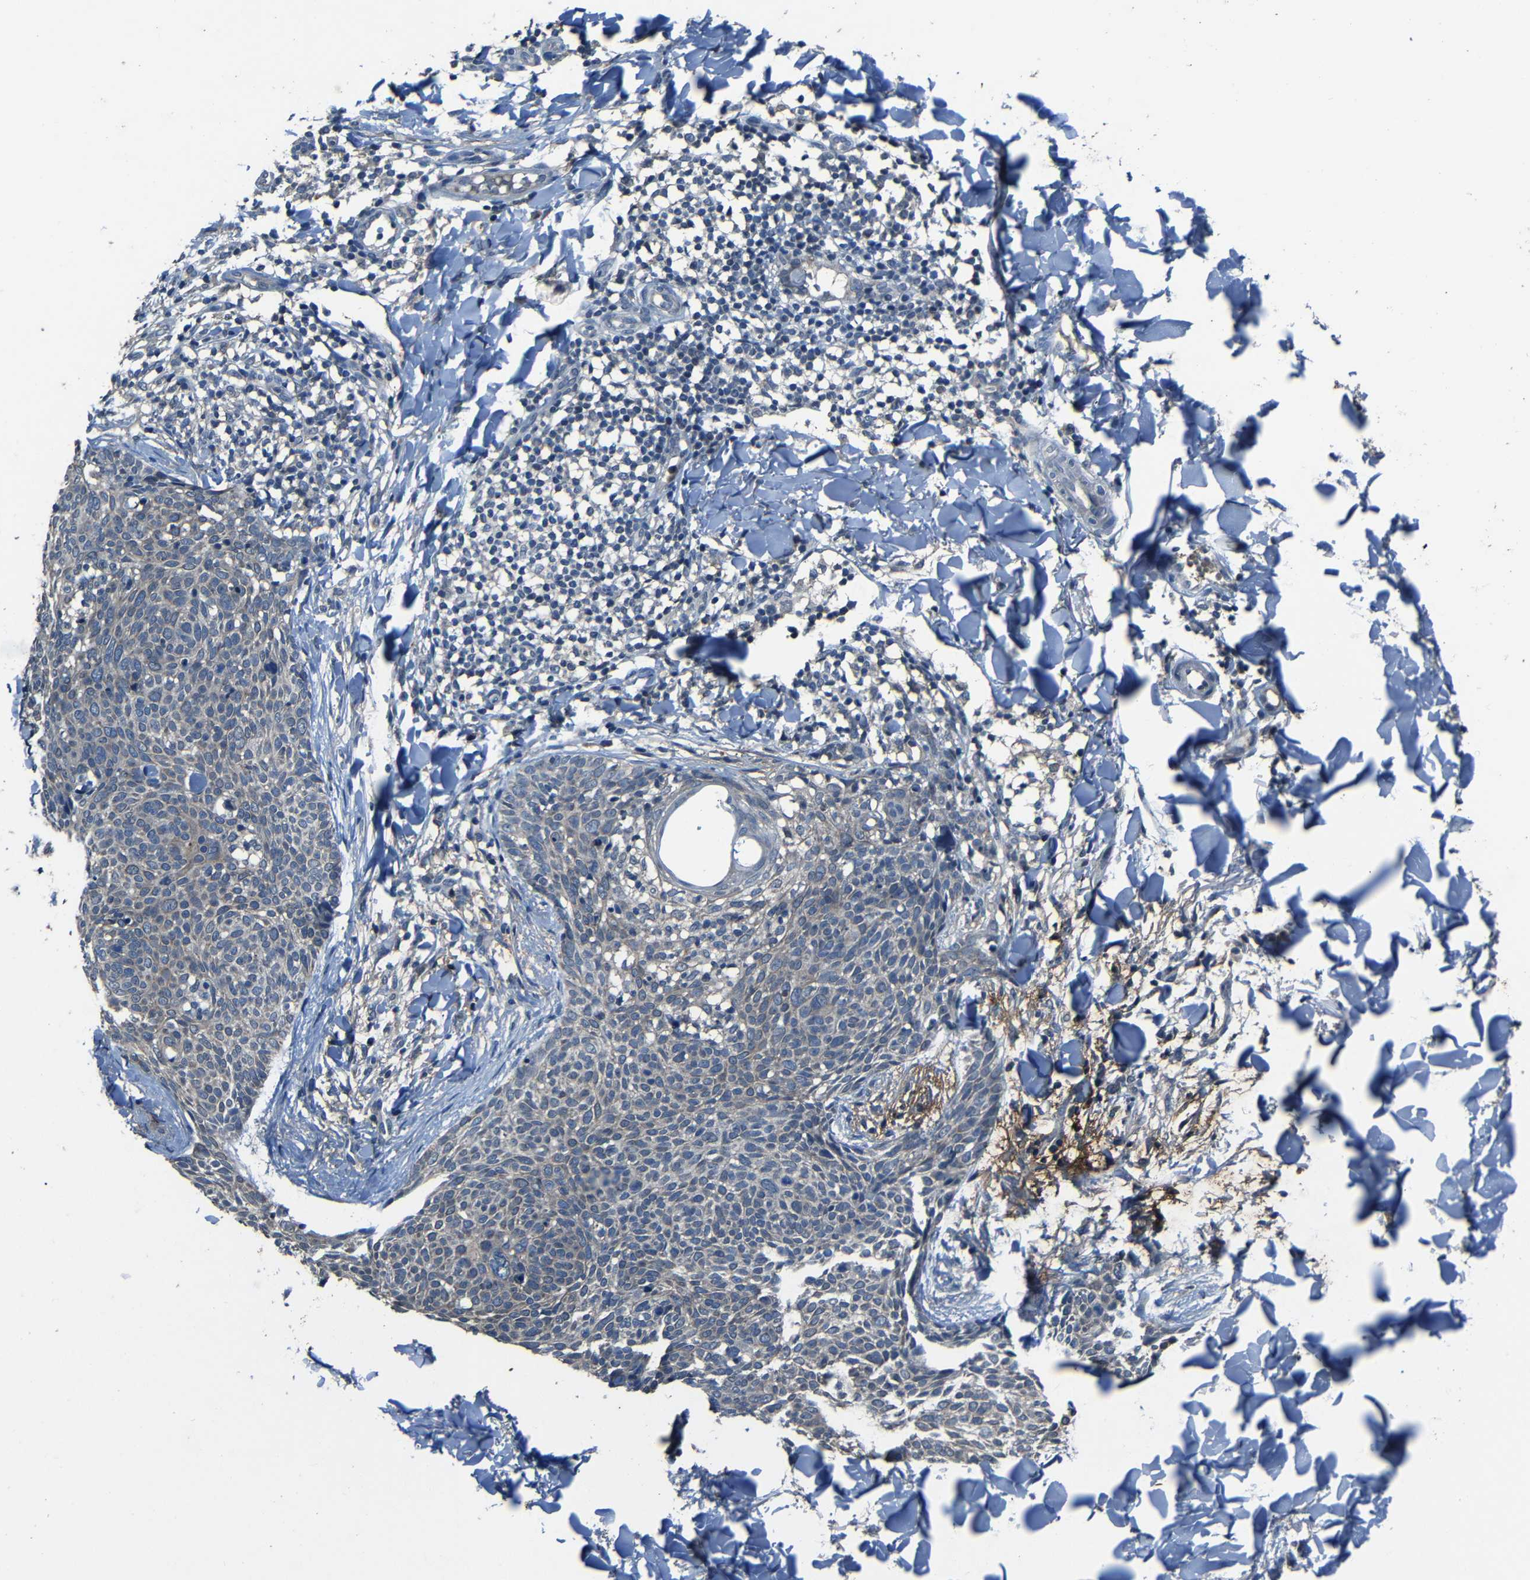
{"staining": {"intensity": "negative", "quantity": "none", "location": "none"}, "tissue": "skin cancer", "cell_type": "Tumor cells", "image_type": "cancer", "snomed": [{"axis": "morphology", "description": "Normal tissue, NOS"}, {"axis": "morphology", "description": "Basal cell carcinoma"}, {"axis": "topography", "description": "Skin"}], "caption": "This is a image of IHC staining of skin cancer, which shows no expression in tumor cells.", "gene": "SLA", "patient": {"sex": "female", "age": 57}}